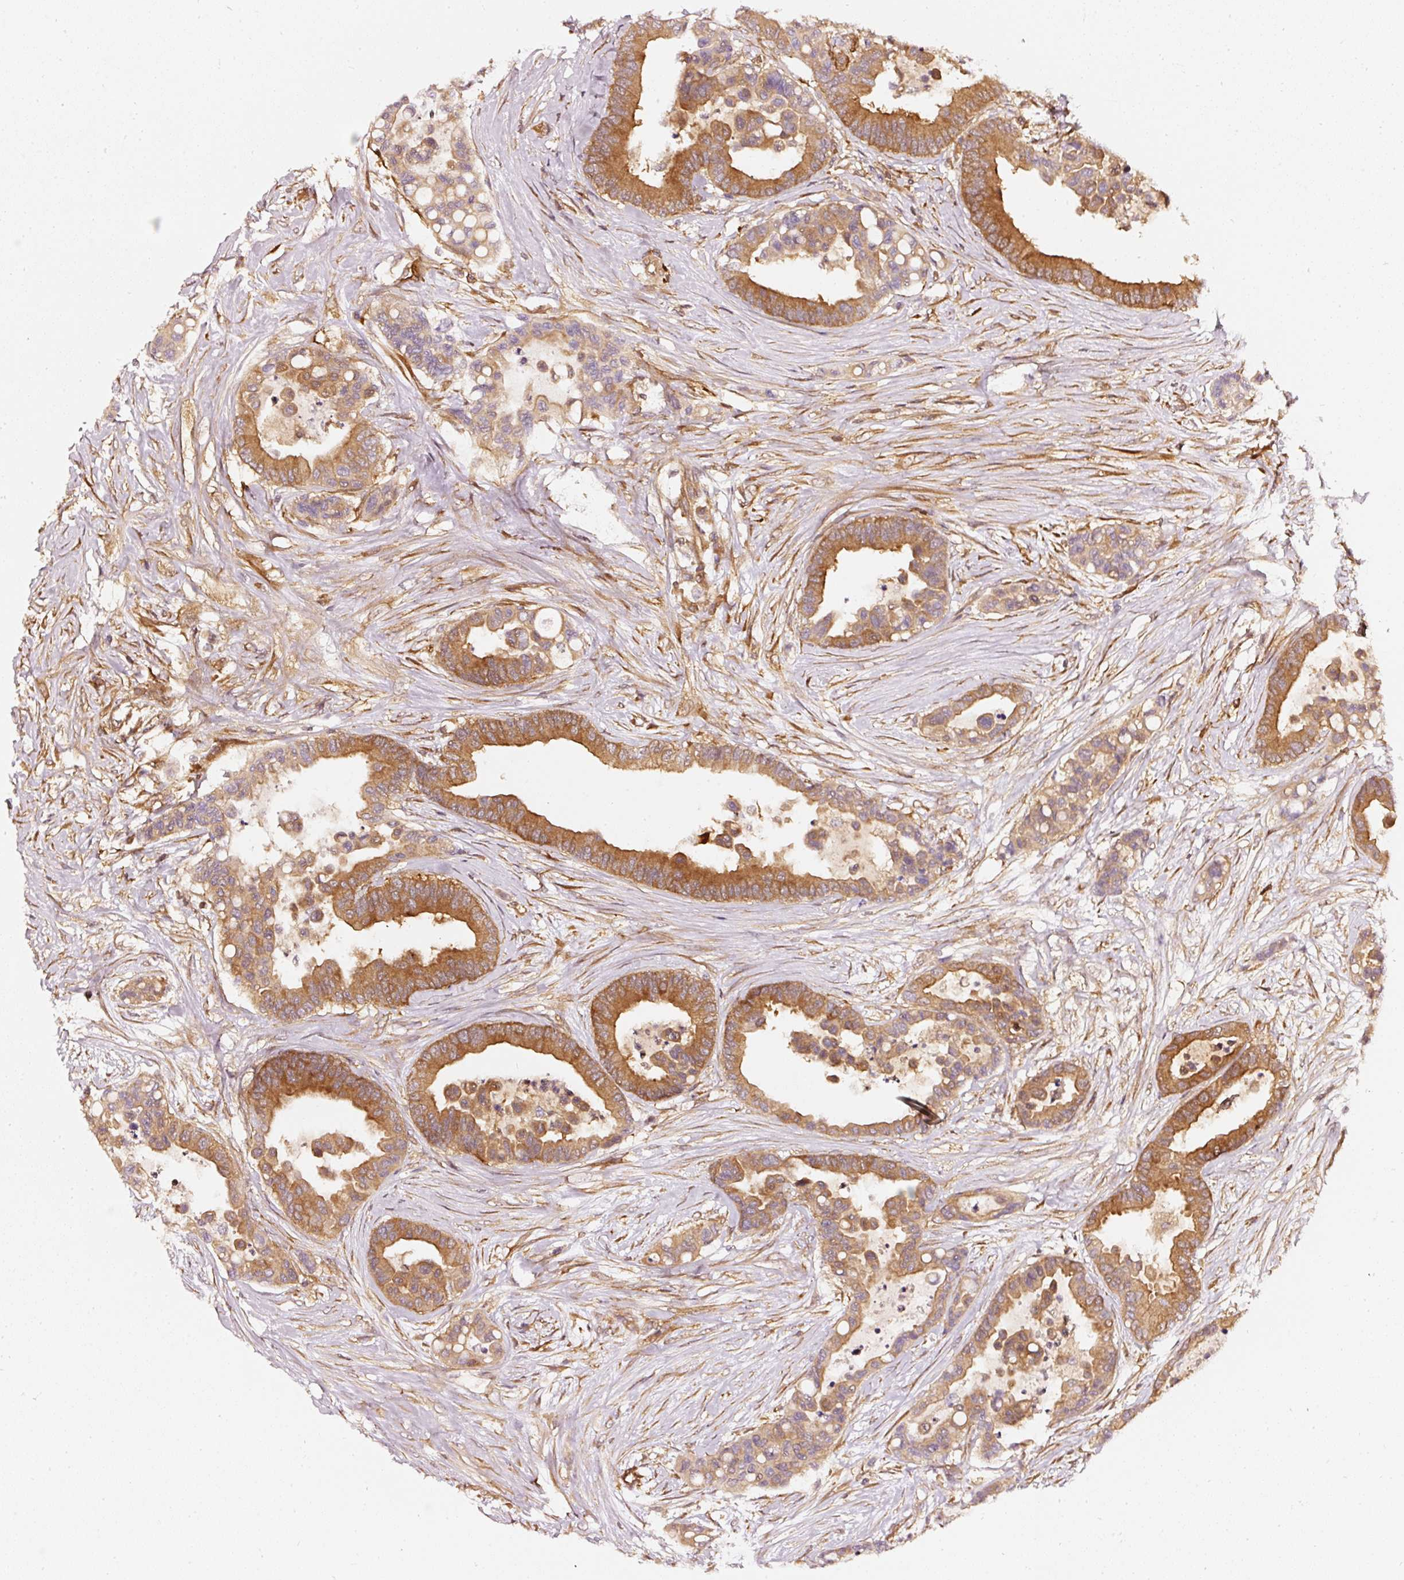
{"staining": {"intensity": "strong", "quantity": ">75%", "location": "cytoplasmic/membranous"}, "tissue": "colorectal cancer", "cell_type": "Tumor cells", "image_type": "cancer", "snomed": [{"axis": "morphology", "description": "Adenocarcinoma, NOS"}, {"axis": "topography", "description": "Colon"}], "caption": "Human adenocarcinoma (colorectal) stained for a protein (brown) exhibits strong cytoplasmic/membranous positive positivity in about >75% of tumor cells.", "gene": "ASMTL", "patient": {"sex": "male", "age": 82}}